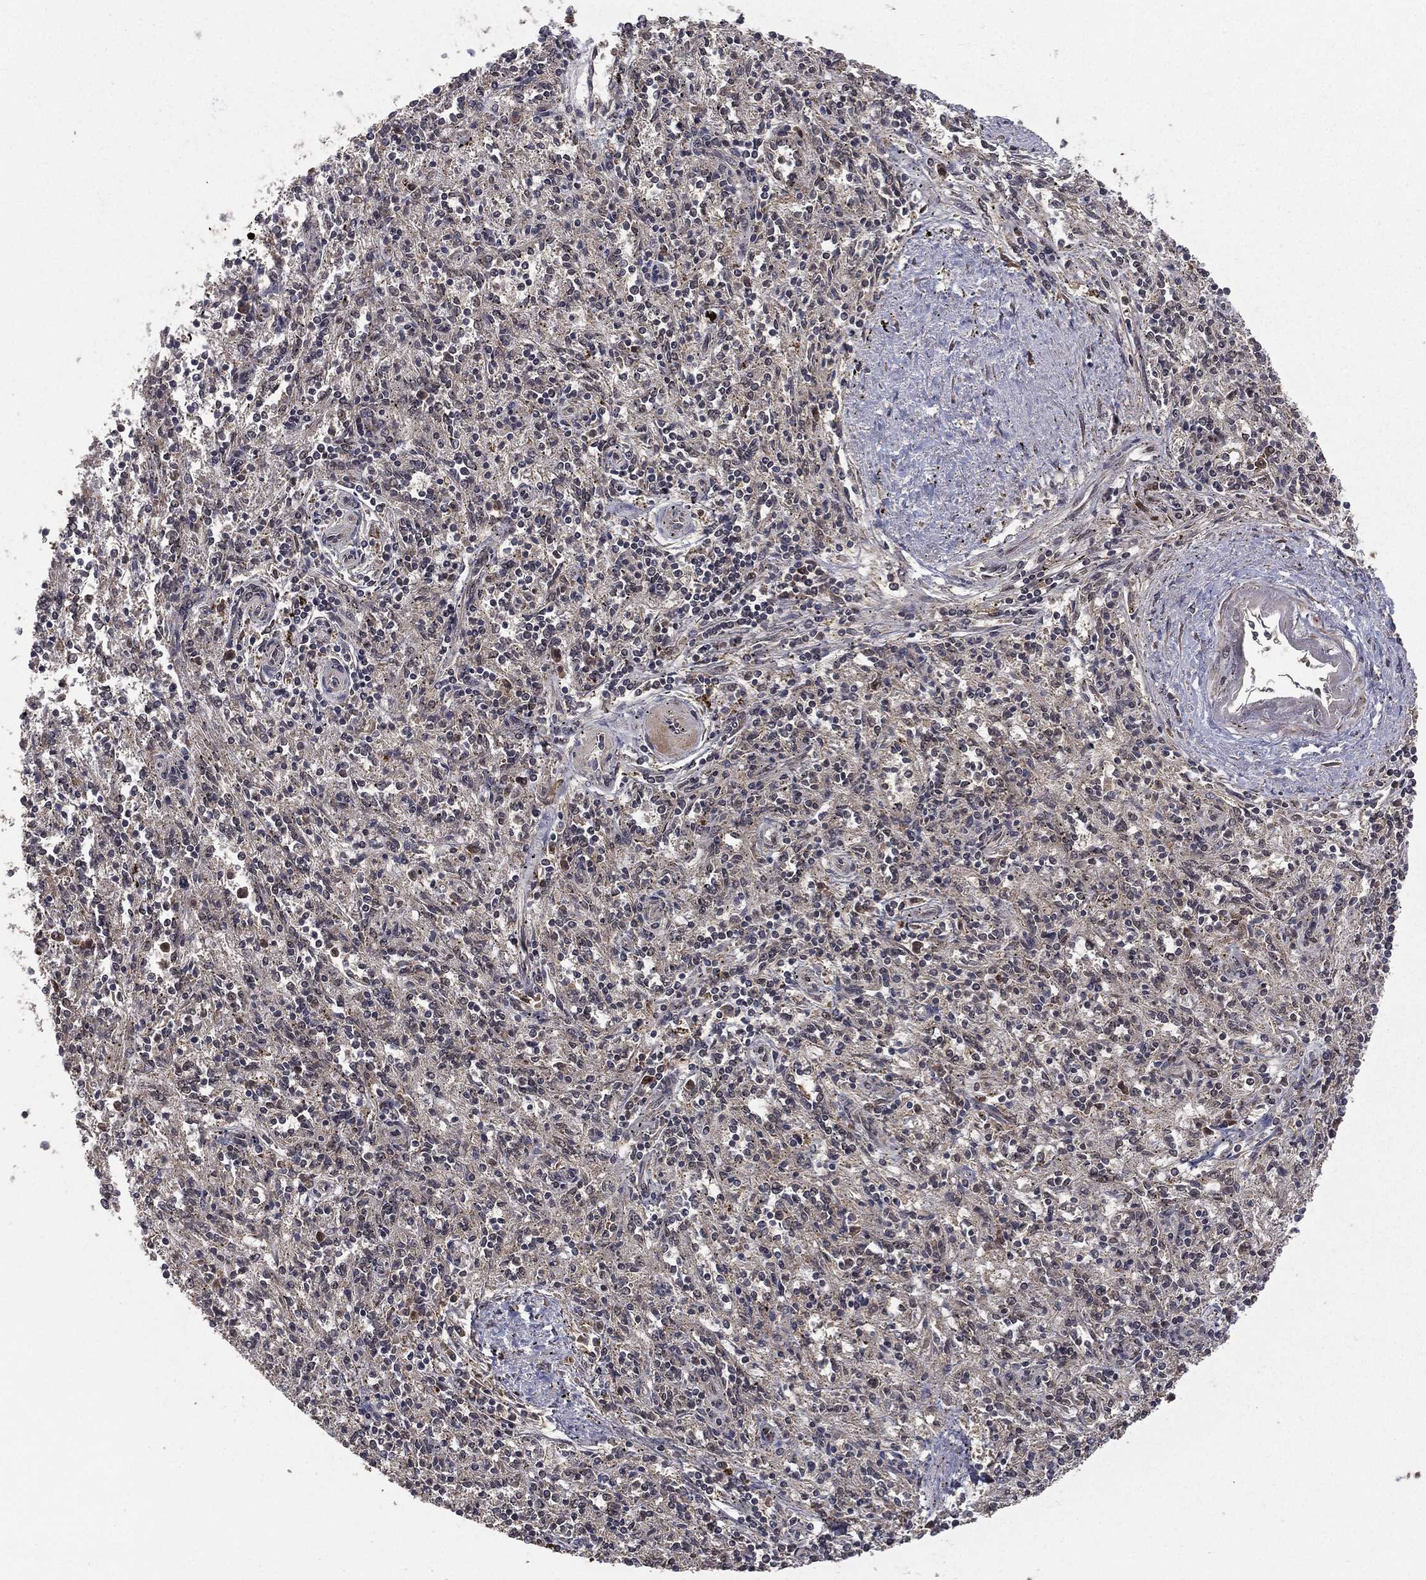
{"staining": {"intensity": "moderate", "quantity": "<25%", "location": "cytoplasmic/membranous,nuclear"}, "tissue": "spleen", "cell_type": "Cells in red pulp", "image_type": "normal", "snomed": [{"axis": "morphology", "description": "Normal tissue, NOS"}, {"axis": "topography", "description": "Spleen"}], "caption": "Immunohistochemical staining of unremarkable spleen shows <25% levels of moderate cytoplasmic/membranous,nuclear protein positivity in approximately <25% of cells in red pulp. (Stains: DAB in brown, nuclei in blue, Microscopy: brightfield microscopy at high magnification).", "gene": "JMJD6", "patient": {"sex": "male", "age": 69}}